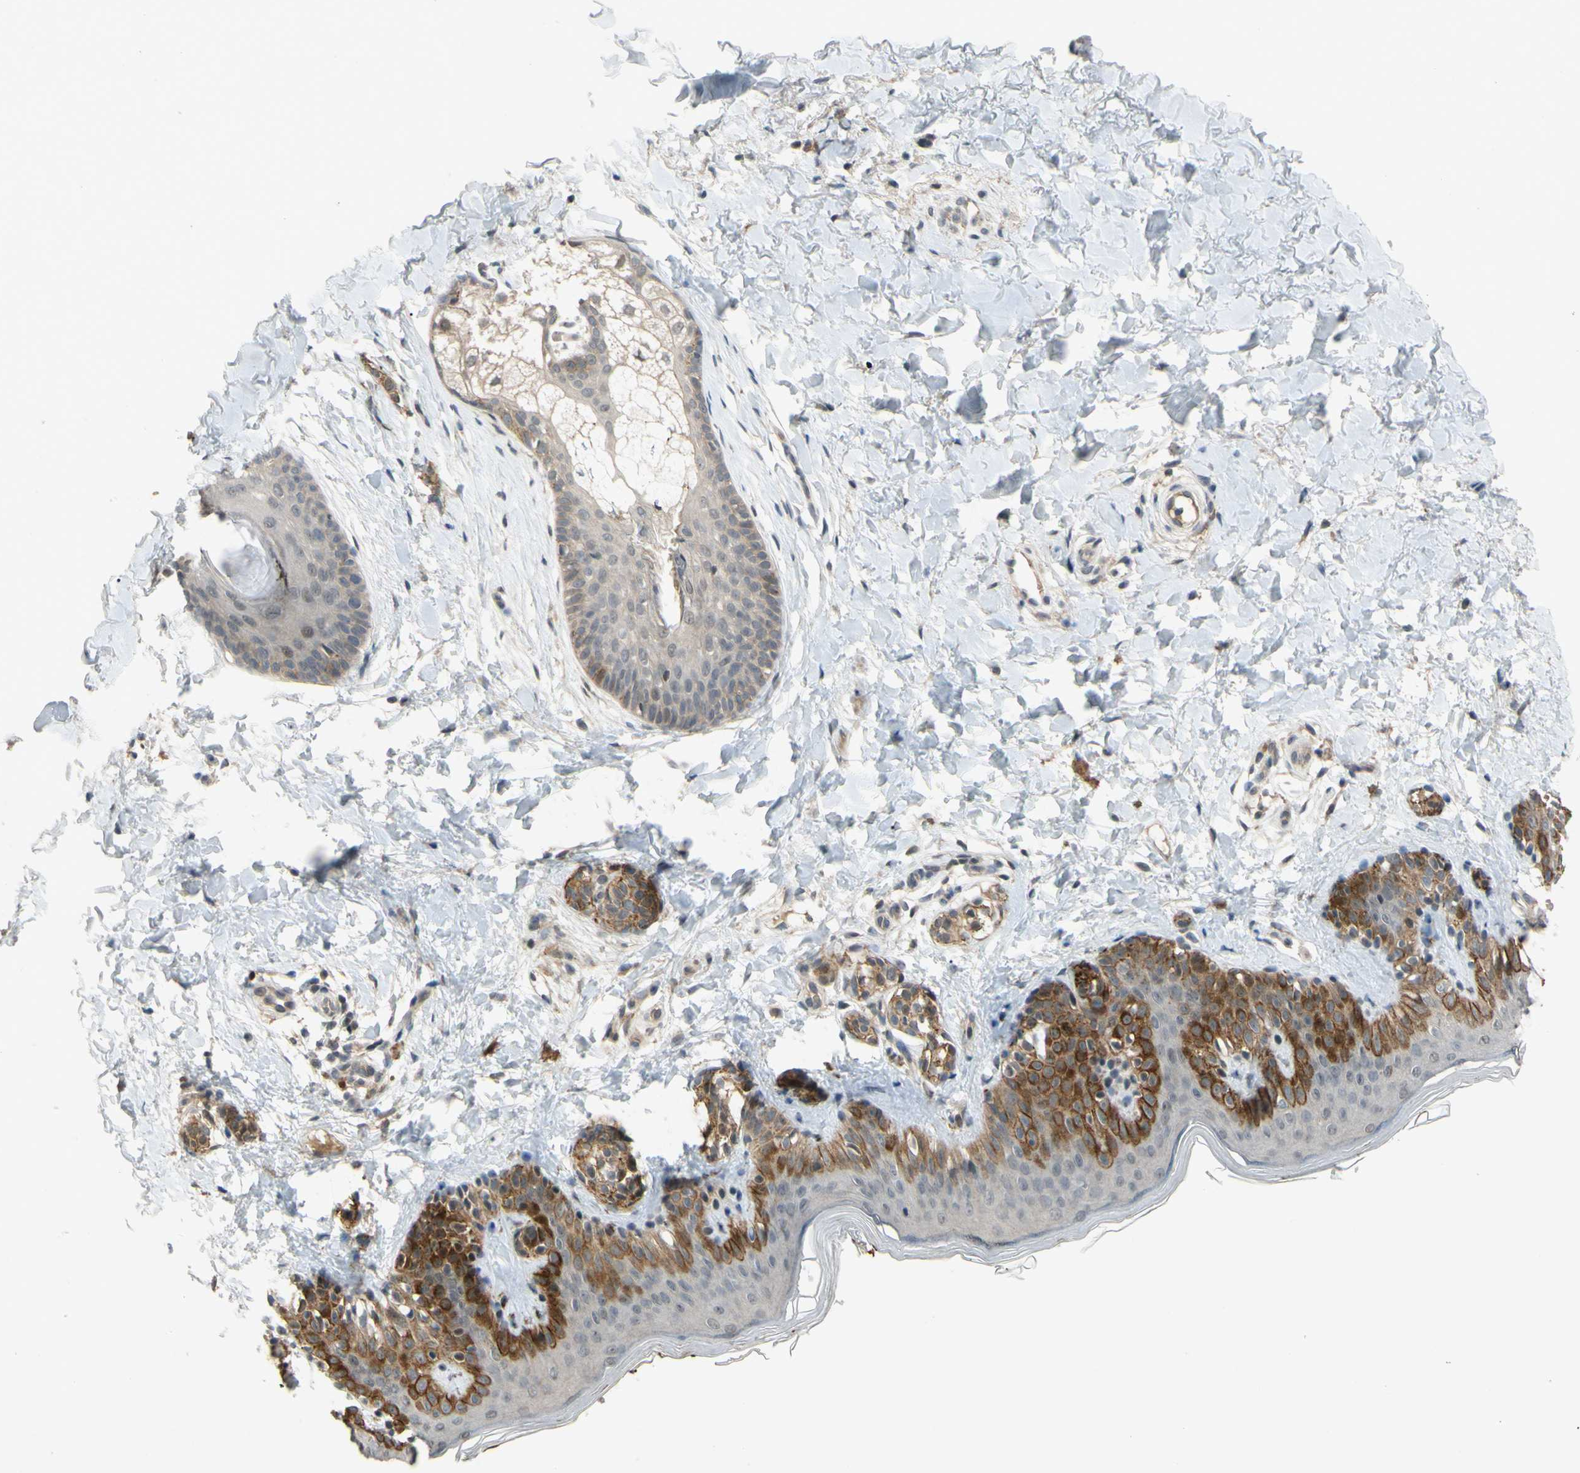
{"staining": {"intensity": "negative", "quantity": "none", "location": "none"}, "tissue": "skin", "cell_type": "Fibroblasts", "image_type": "normal", "snomed": [{"axis": "morphology", "description": "Normal tissue, NOS"}, {"axis": "topography", "description": "Skin"}], "caption": "A high-resolution photomicrograph shows IHC staining of benign skin, which reveals no significant staining in fibroblasts. (DAB immunohistochemistry (IHC), high magnification).", "gene": "ALK", "patient": {"sex": "male", "age": 16}}